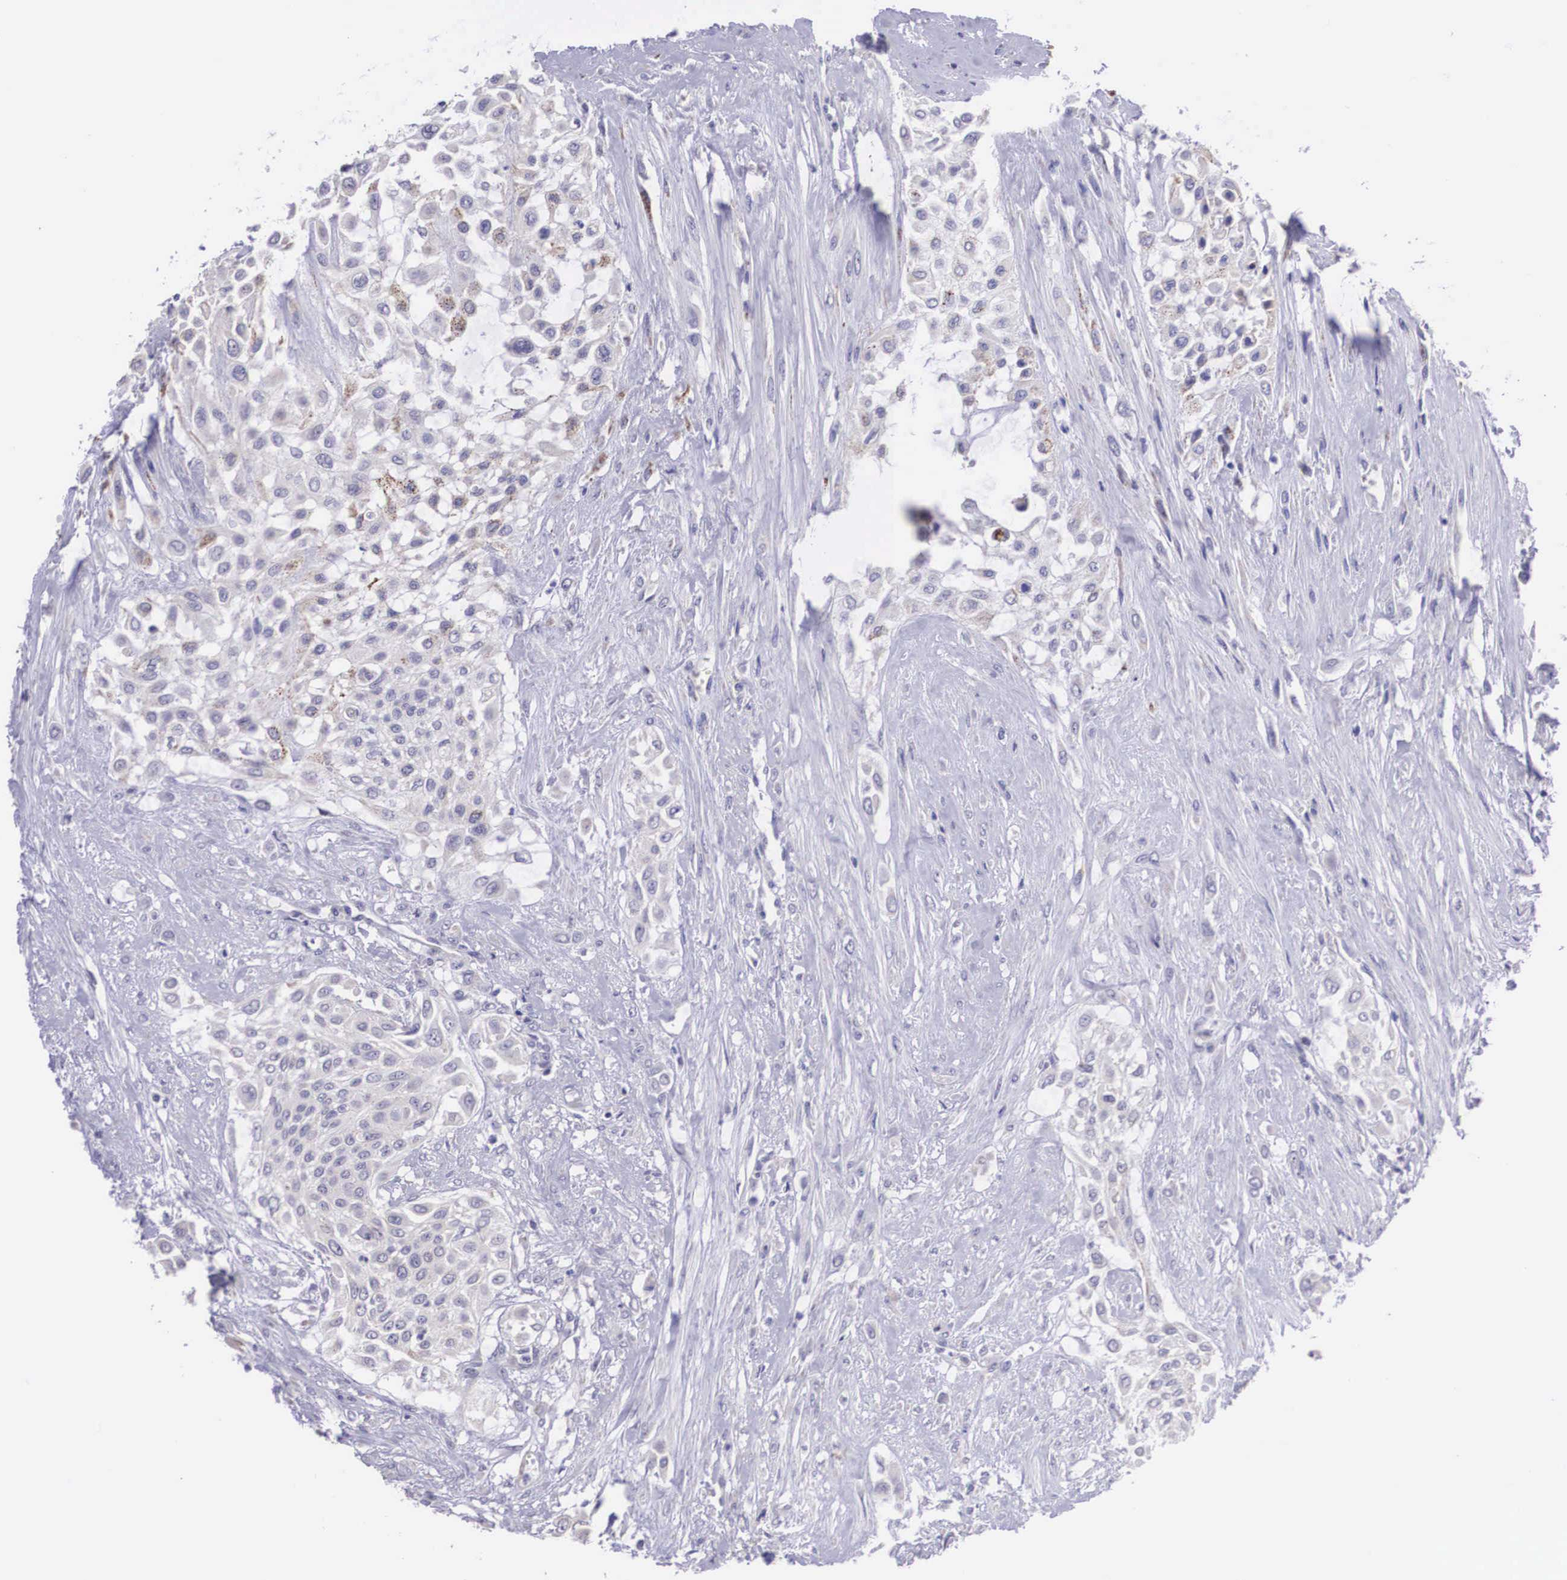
{"staining": {"intensity": "negative", "quantity": "none", "location": "none"}, "tissue": "urothelial cancer", "cell_type": "Tumor cells", "image_type": "cancer", "snomed": [{"axis": "morphology", "description": "Urothelial carcinoma, High grade"}, {"axis": "topography", "description": "Urinary bladder"}], "caption": "Urothelial cancer stained for a protein using immunohistochemistry (IHC) demonstrates no staining tumor cells.", "gene": "ARG2", "patient": {"sex": "male", "age": 57}}